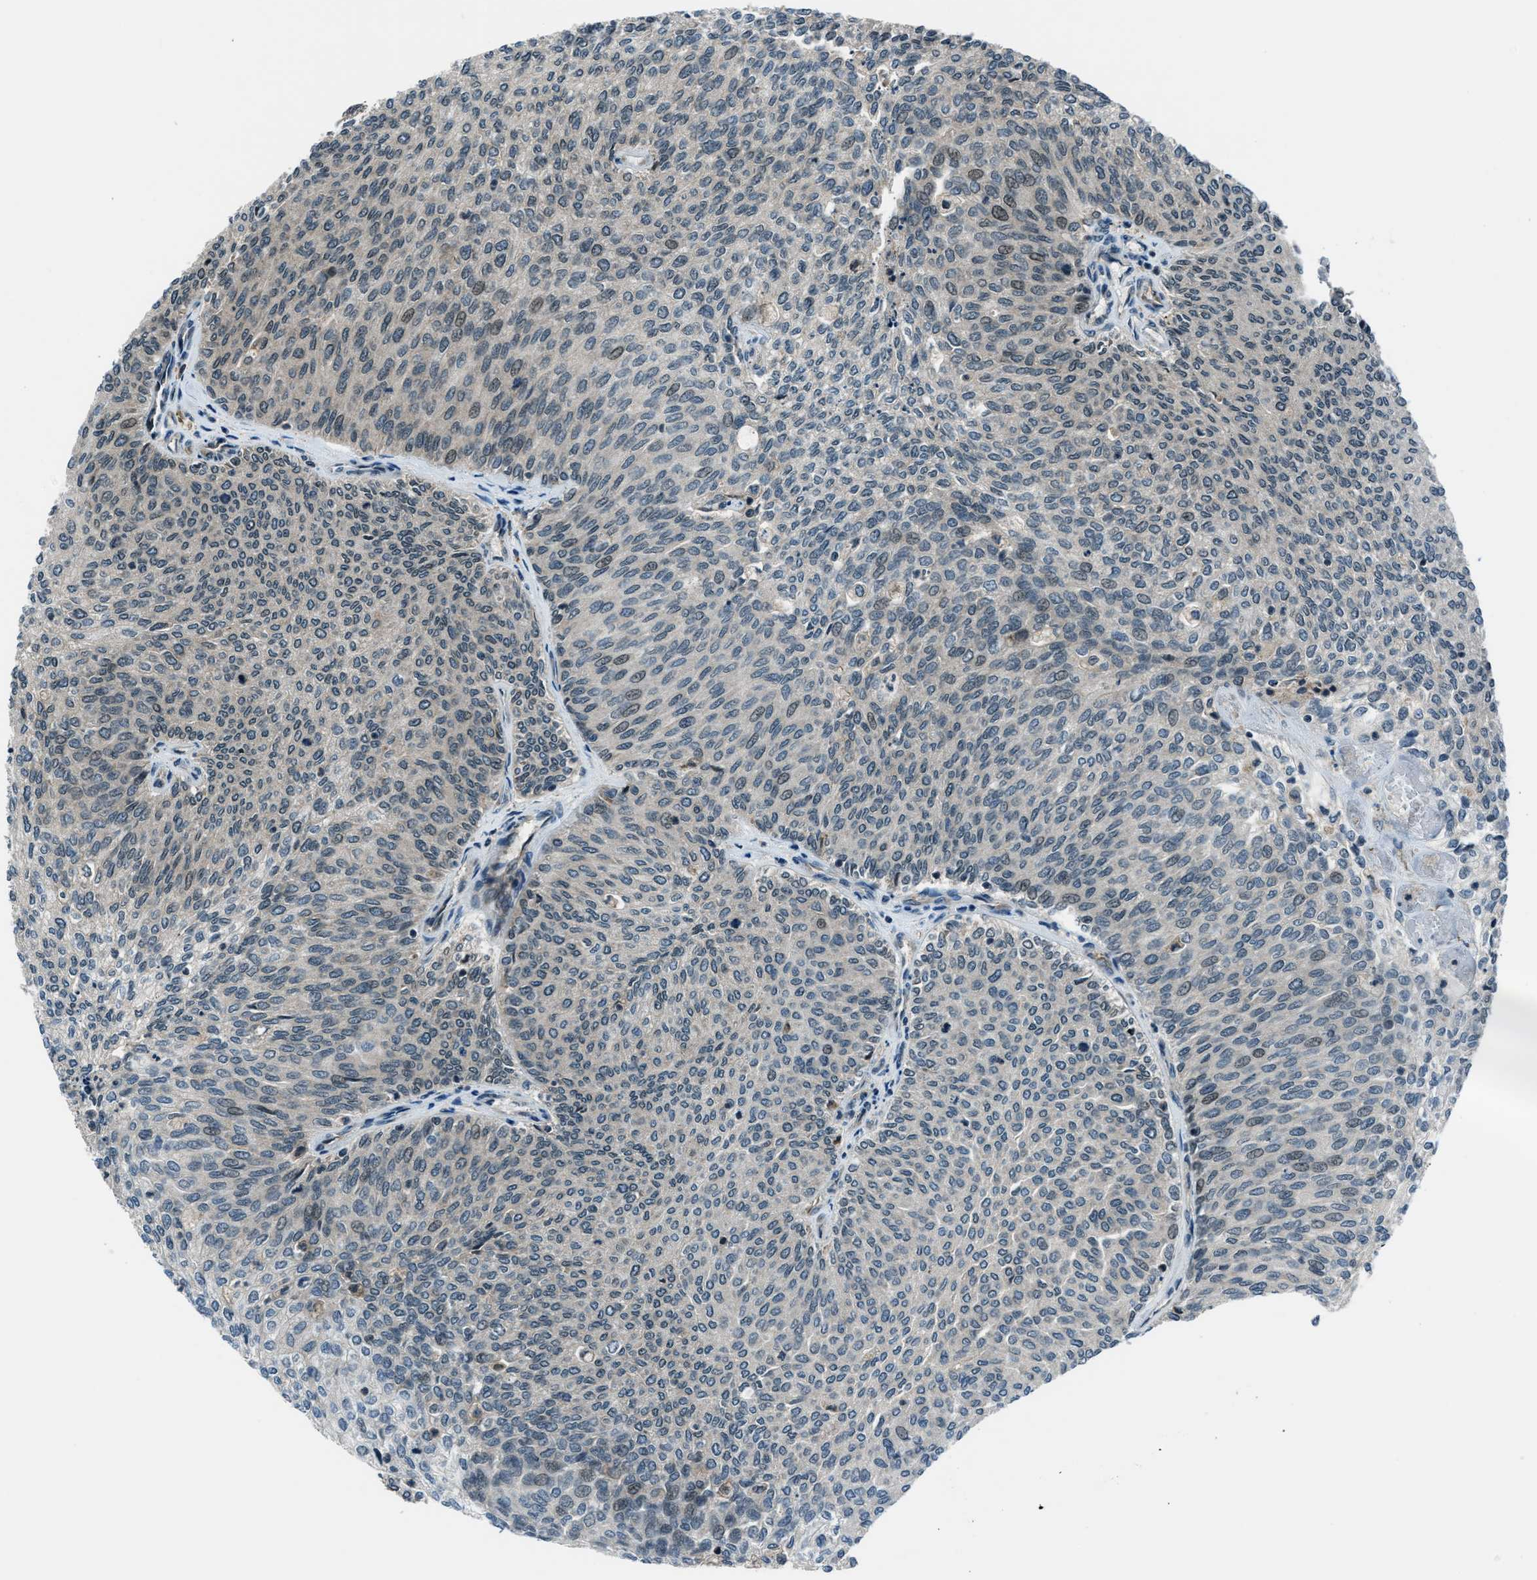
{"staining": {"intensity": "weak", "quantity": "<25%", "location": "nuclear"}, "tissue": "urothelial cancer", "cell_type": "Tumor cells", "image_type": "cancer", "snomed": [{"axis": "morphology", "description": "Urothelial carcinoma, Low grade"}, {"axis": "topography", "description": "Urinary bladder"}], "caption": "There is no significant positivity in tumor cells of urothelial cancer.", "gene": "ACTL9", "patient": {"sex": "female", "age": 79}}